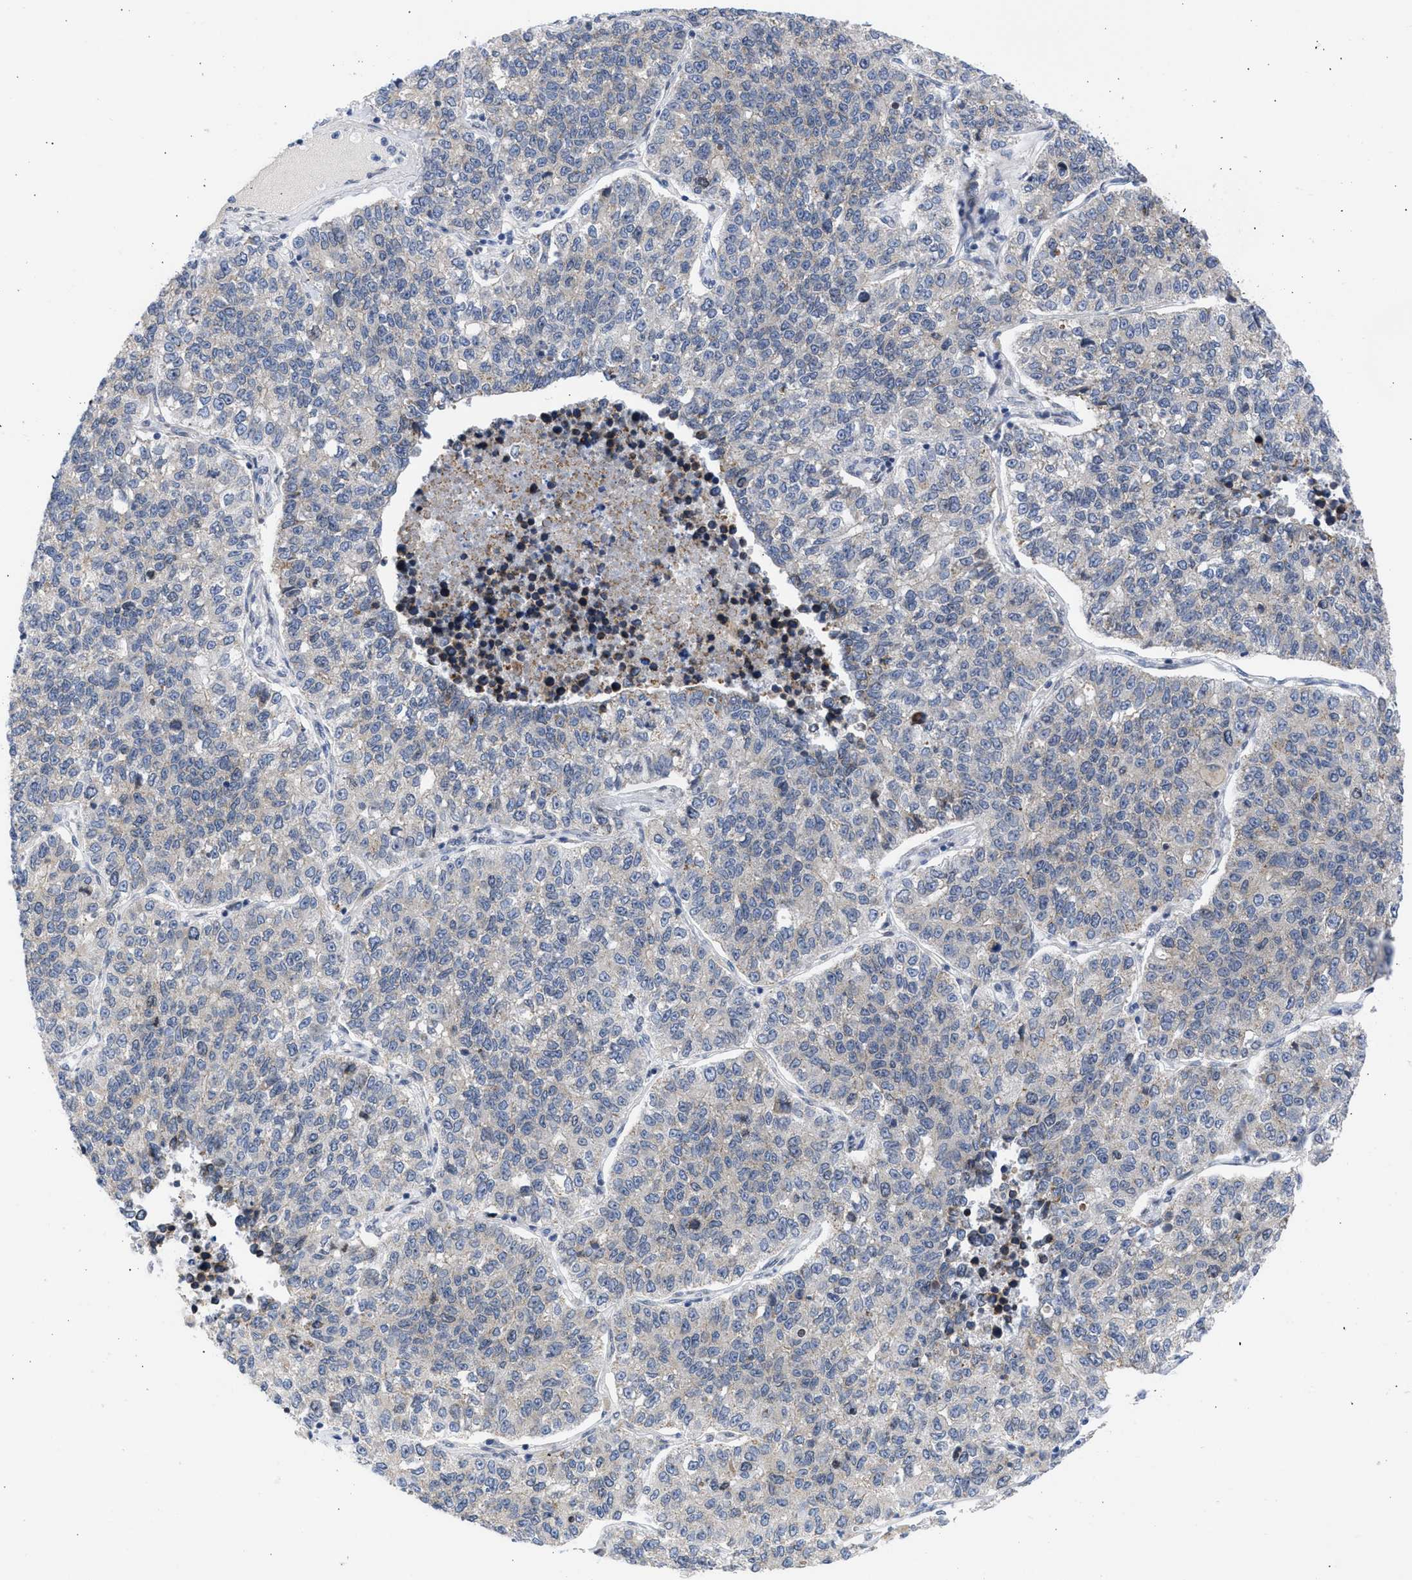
{"staining": {"intensity": "weak", "quantity": "<25%", "location": "cytoplasmic/membranous"}, "tissue": "lung cancer", "cell_type": "Tumor cells", "image_type": "cancer", "snomed": [{"axis": "morphology", "description": "Adenocarcinoma, NOS"}, {"axis": "topography", "description": "Lung"}], "caption": "The immunohistochemistry (IHC) image has no significant positivity in tumor cells of adenocarcinoma (lung) tissue.", "gene": "NUP35", "patient": {"sex": "male", "age": 49}}